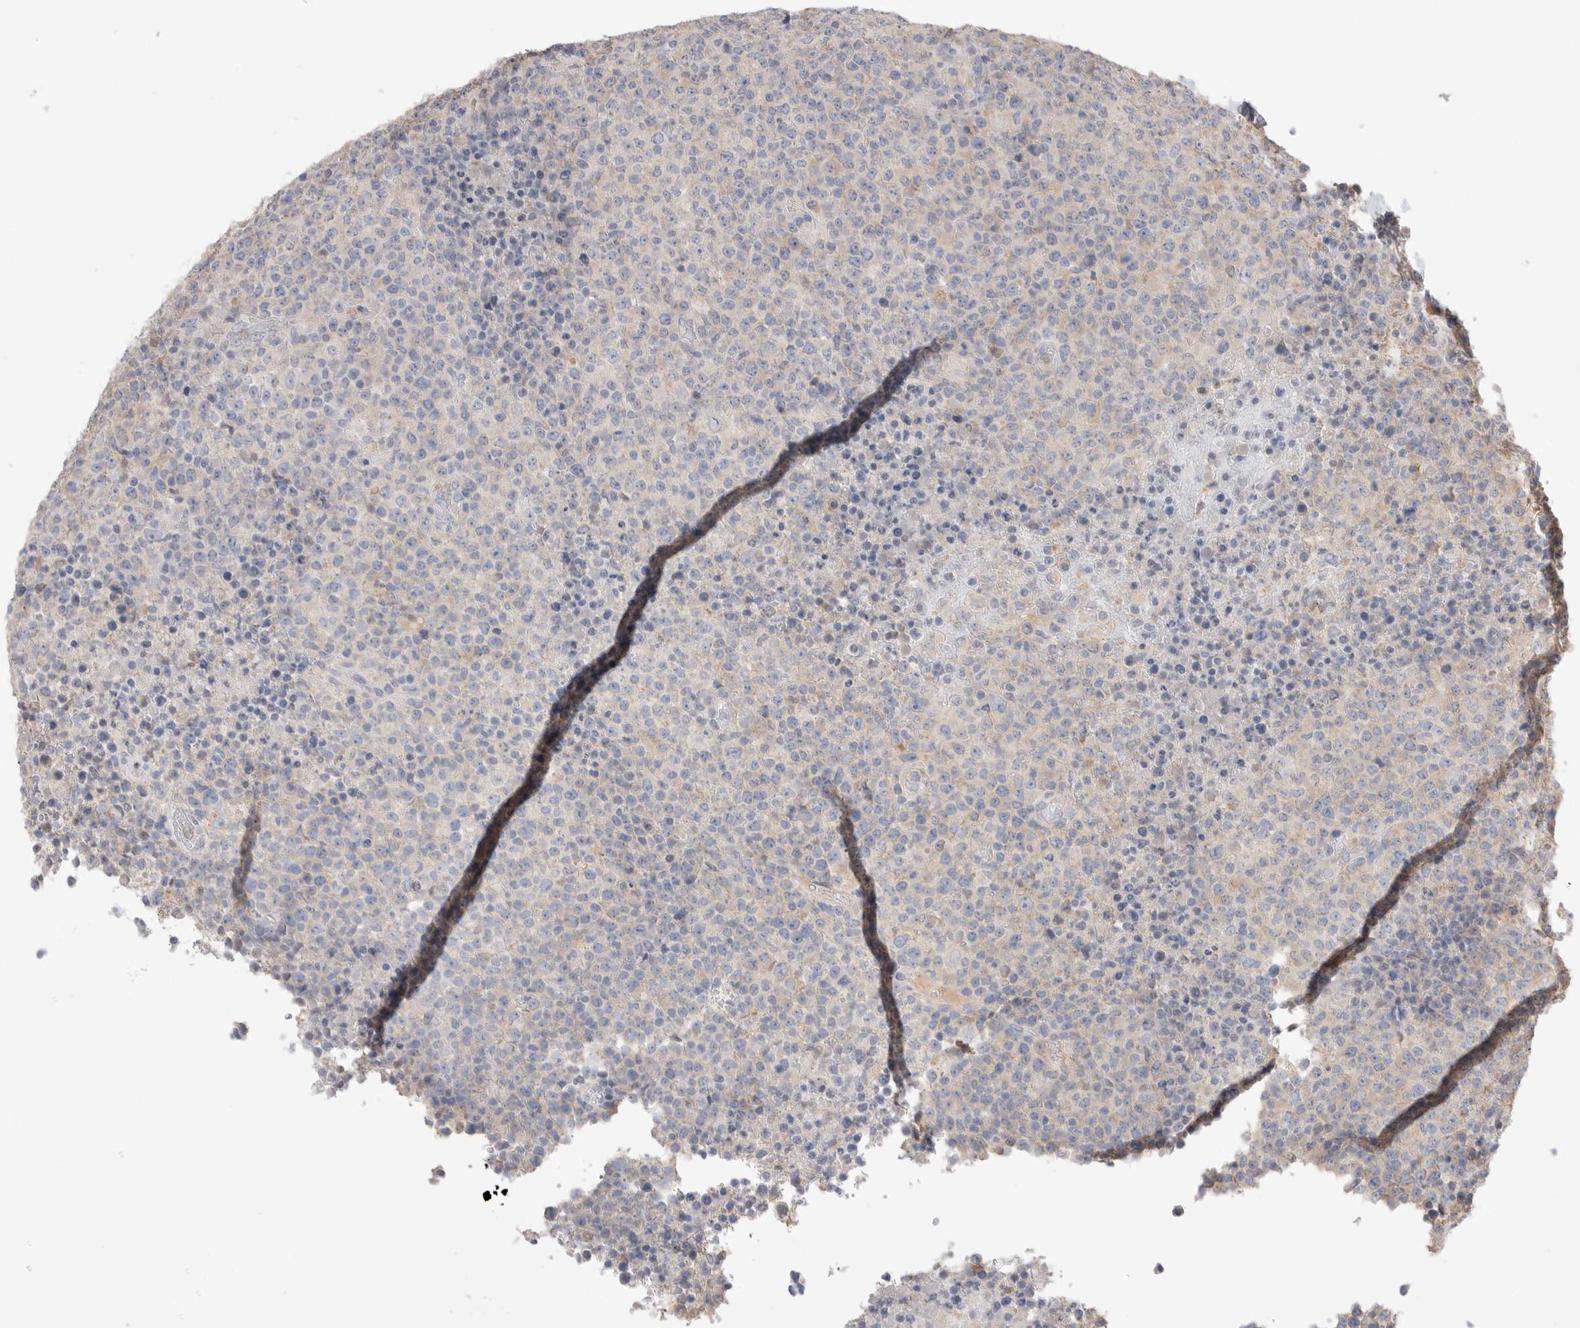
{"staining": {"intensity": "negative", "quantity": "none", "location": "none"}, "tissue": "lymphoma", "cell_type": "Tumor cells", "image_type": "cancer", "snomed": [{"axis": "morphology", "description": "Malignant lymphoma, non-Hodgkin's type, High grade"}, {"axis": "topography", "description": "Lymph node"}], "caption": "The histopathology image displays no significant positivity in tumor cells of high-grade malignant lymphoma, non-Hodgkin's type. (DAB immunohistochemistry visualized using brightfield microscopy, high magnification).", "gene": "FFAR2", "patient": {"sex": "male", "age": 13}}